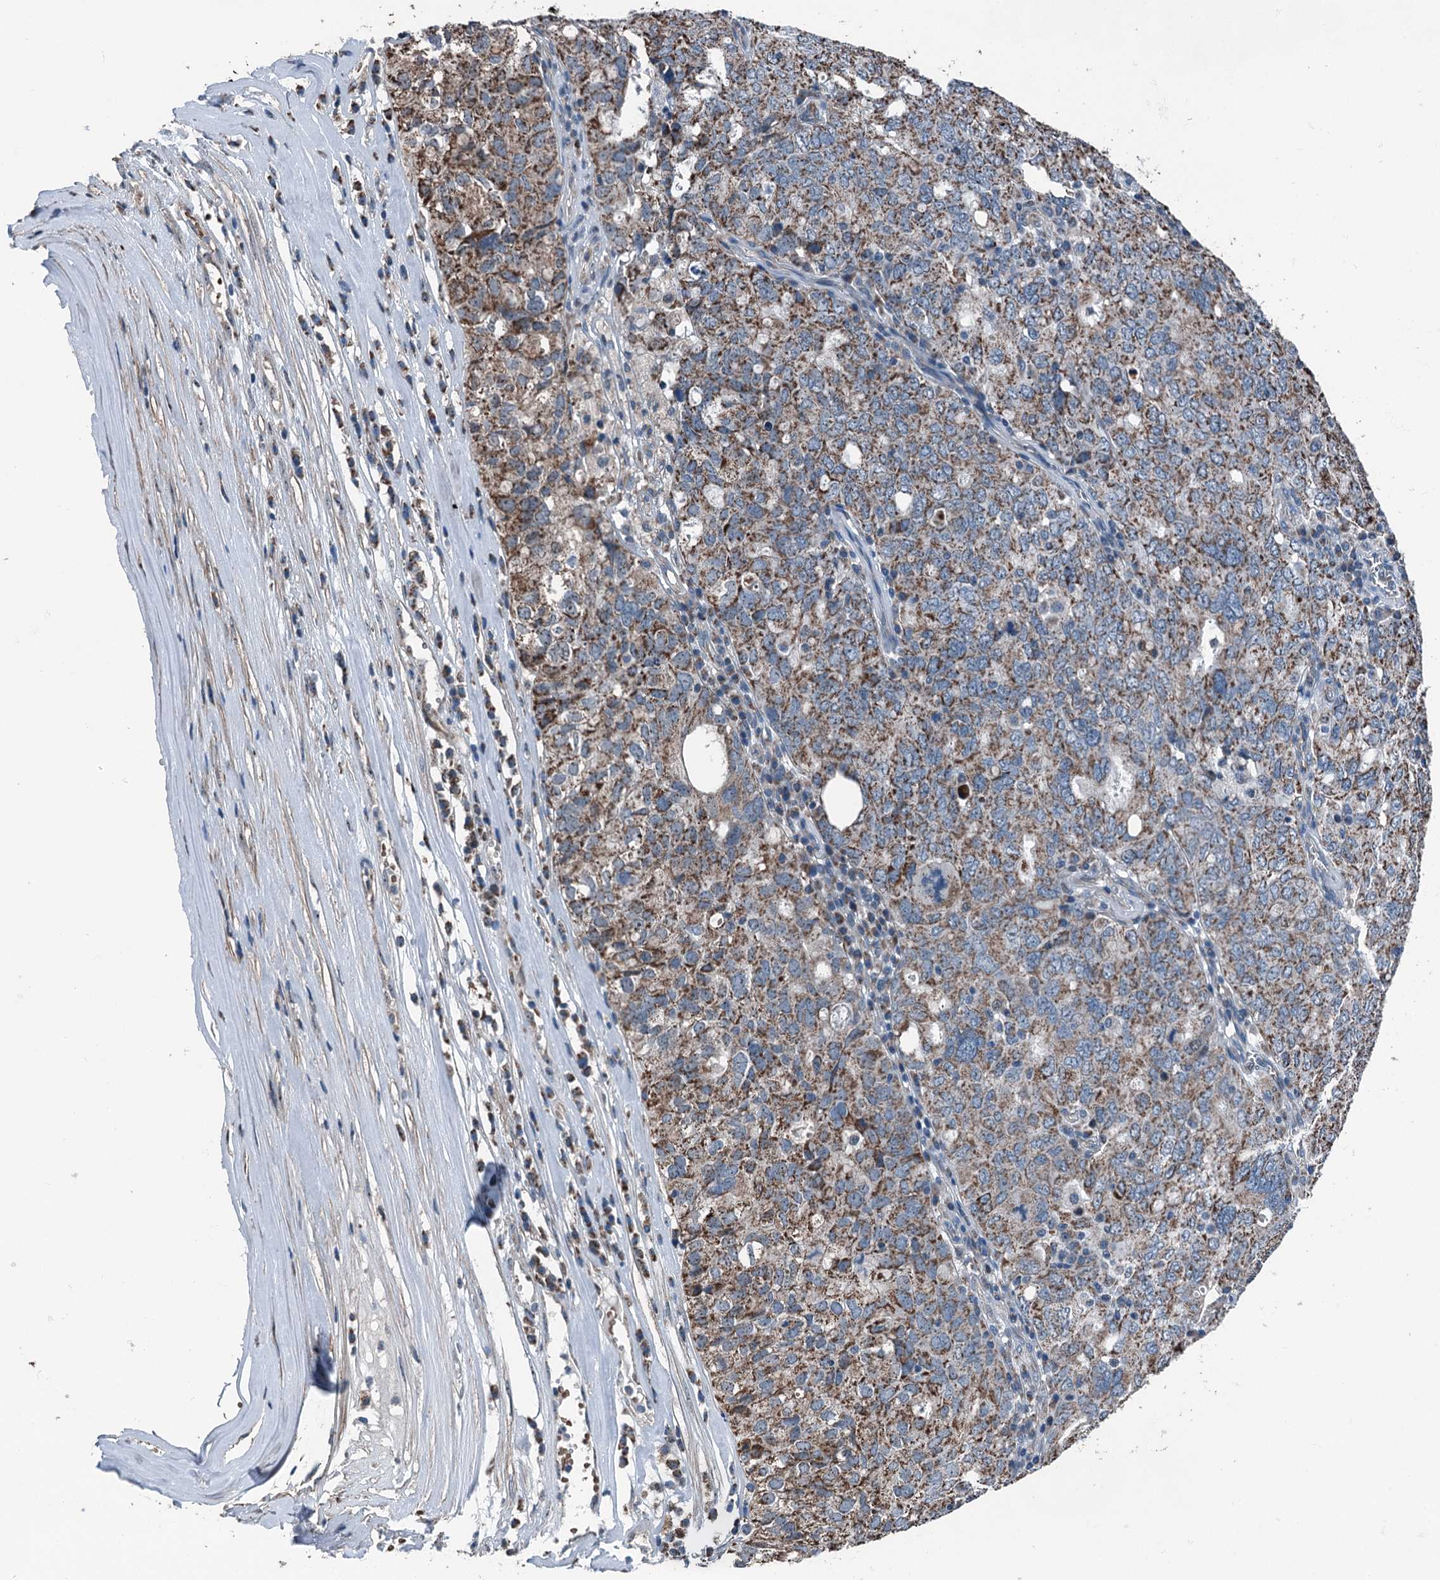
{"staining": {"intensity": "moderate", "quantity": ">75%", "location": "cytoplasmic/membranous"}, "tissue": "ovarian cancer", "cell_type": "Tumor cells", "image_type": "cancer", "snomed": [{"axis": "morphology", "description": "Carcinoma, endometroid"}, {"axis": "topography", "description": "Ovary"}], "caption": "Endometroid carcinoma (ovarian) tissue shows moderate cytoplasmic/membranous positivity in about >75% of tumor cells, visualized by immunohistochemistry.", "gene": "TRPT1", "patient": {"sex": "female", "age": 62}}